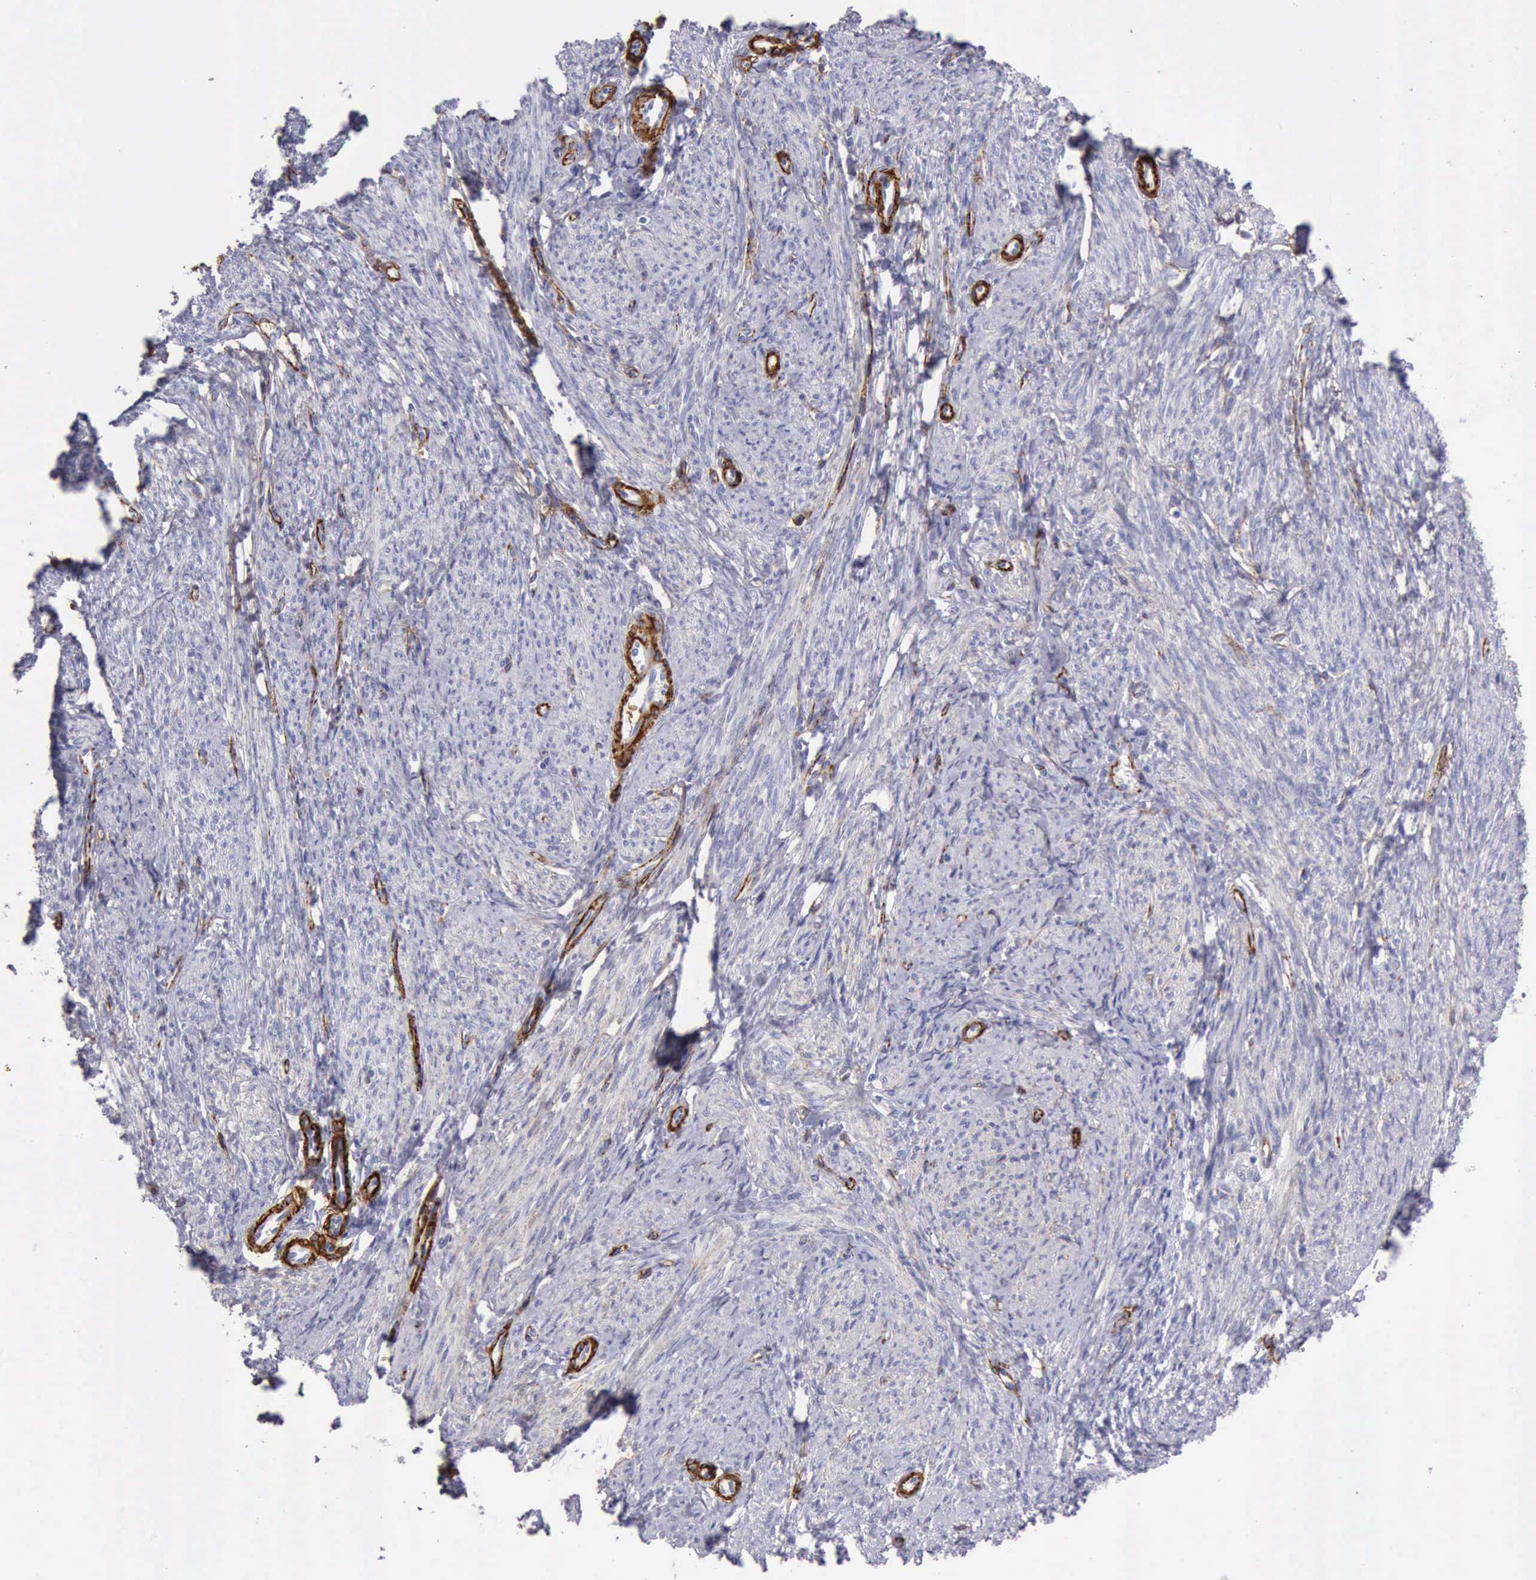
{"staining": {"intensity": "moderate", "quantity": "<25%", "location": "cytoplasmic/membranous"}, "tissue": "smooth muscle", "cell_type": "Smooth muscle cells", "image_type": "normal", "snomed": [{"axis": "morphology", "description": "Normal tissue, NOS"}, {"axis": "topography", "description": "Smooth muscle"}, {"axis": "topography", "description": "Cervix"}], "caption": "This photomicrograph shows immunohistochemistry (IHC) staining of benign human smooth muscle, with low moderate cytoplasmic/membranous expression in about <25% of smooth muscle cells.", "gene": "AOC3", "patient": {"sex": "female", "age": 70}}